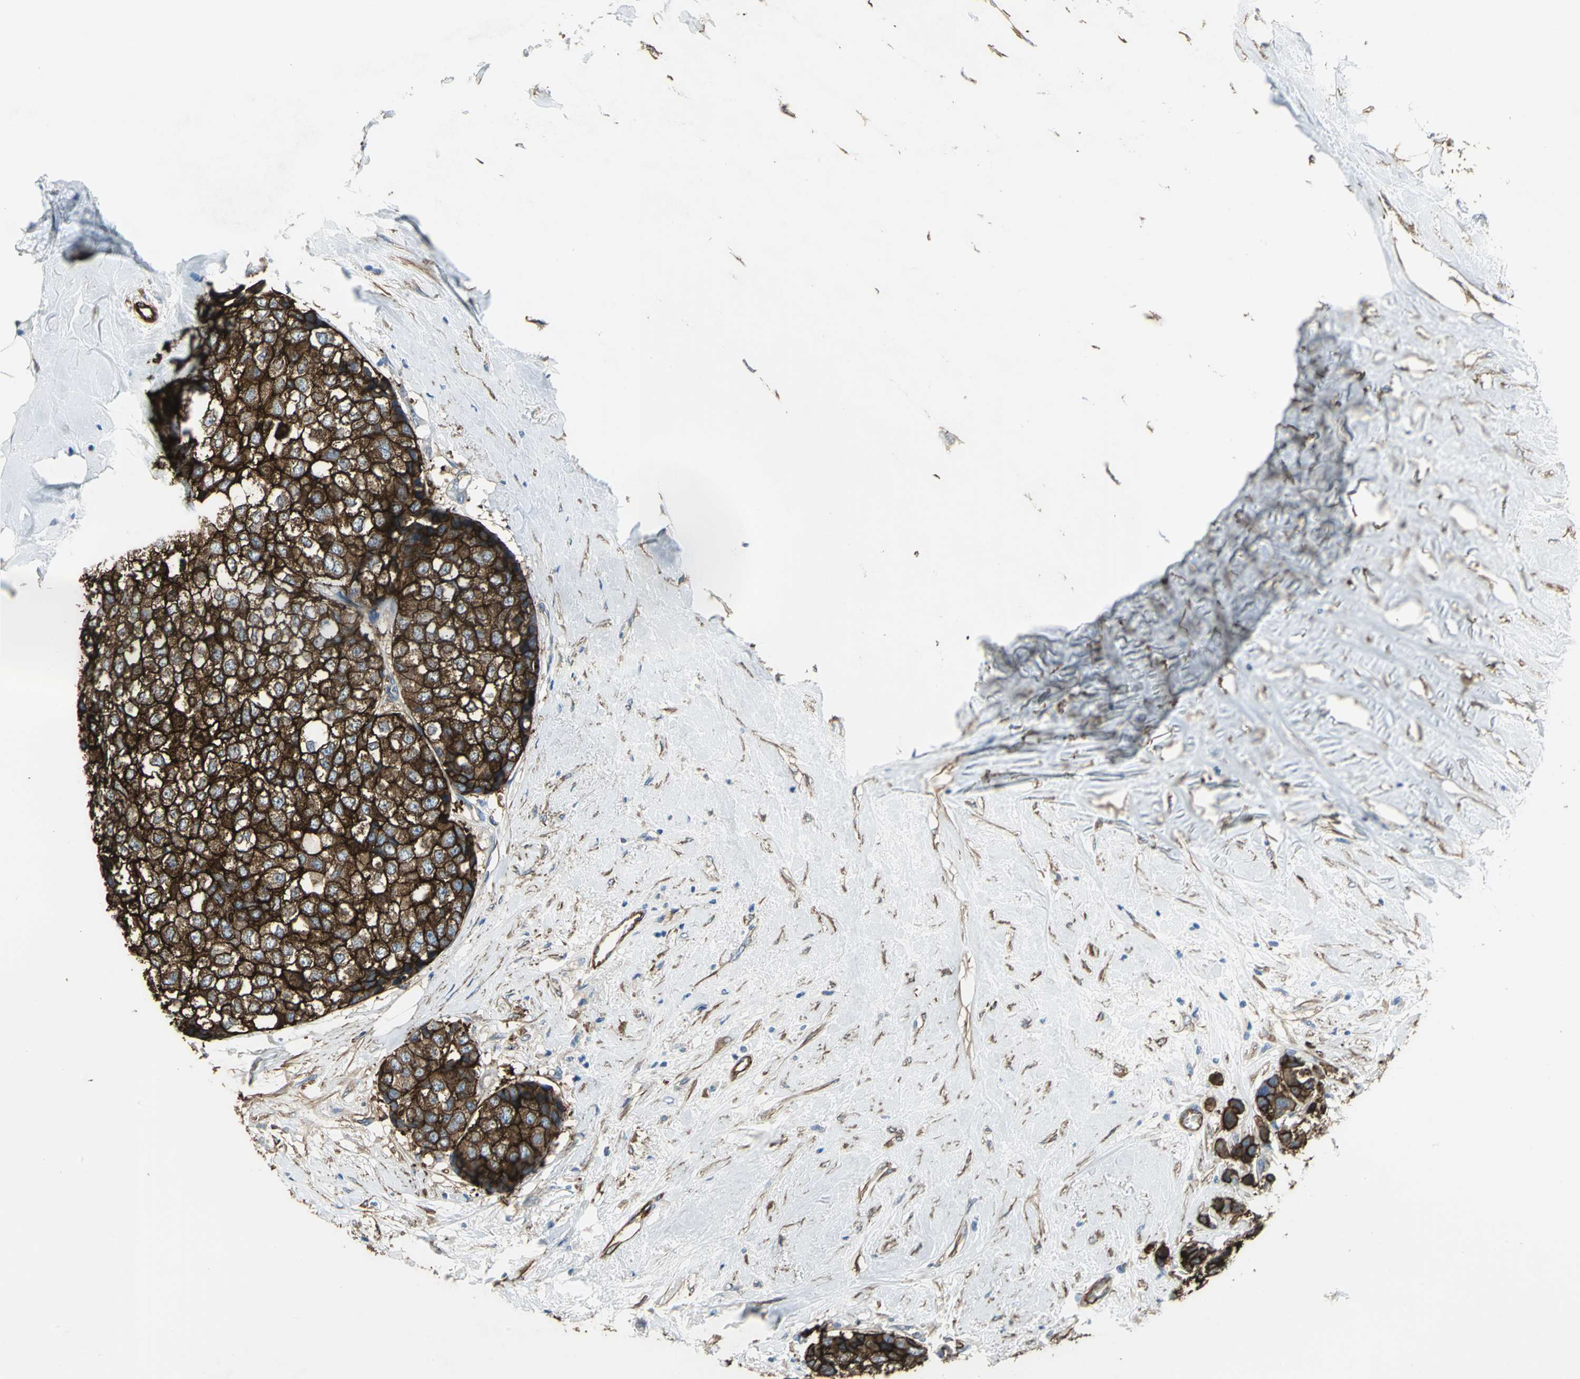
{"staining": {"intensity": "strong", "quantity": ">75%", "location": "cytoplasmic/membranous"}, "tissue": "breast cancer", "cell_type": "Tumor cells", "image_type": "cancer", "snomed": [{"axis": "morphology", "description": "Duct carcinoma"}, {"axis": "topography", "description": "Breast"}], "caption": "Immunohistochemical staining of human breast infiltrating ductal carcinoma demonstrates high levels of strong cytoplasmic/membranous protein expression in approximately >75% of tumor cells. (DAB IHC with brightfield microscopy, high magnification).", "gene": "FLNB", "patient": {"sex": "female", "age": 51}}